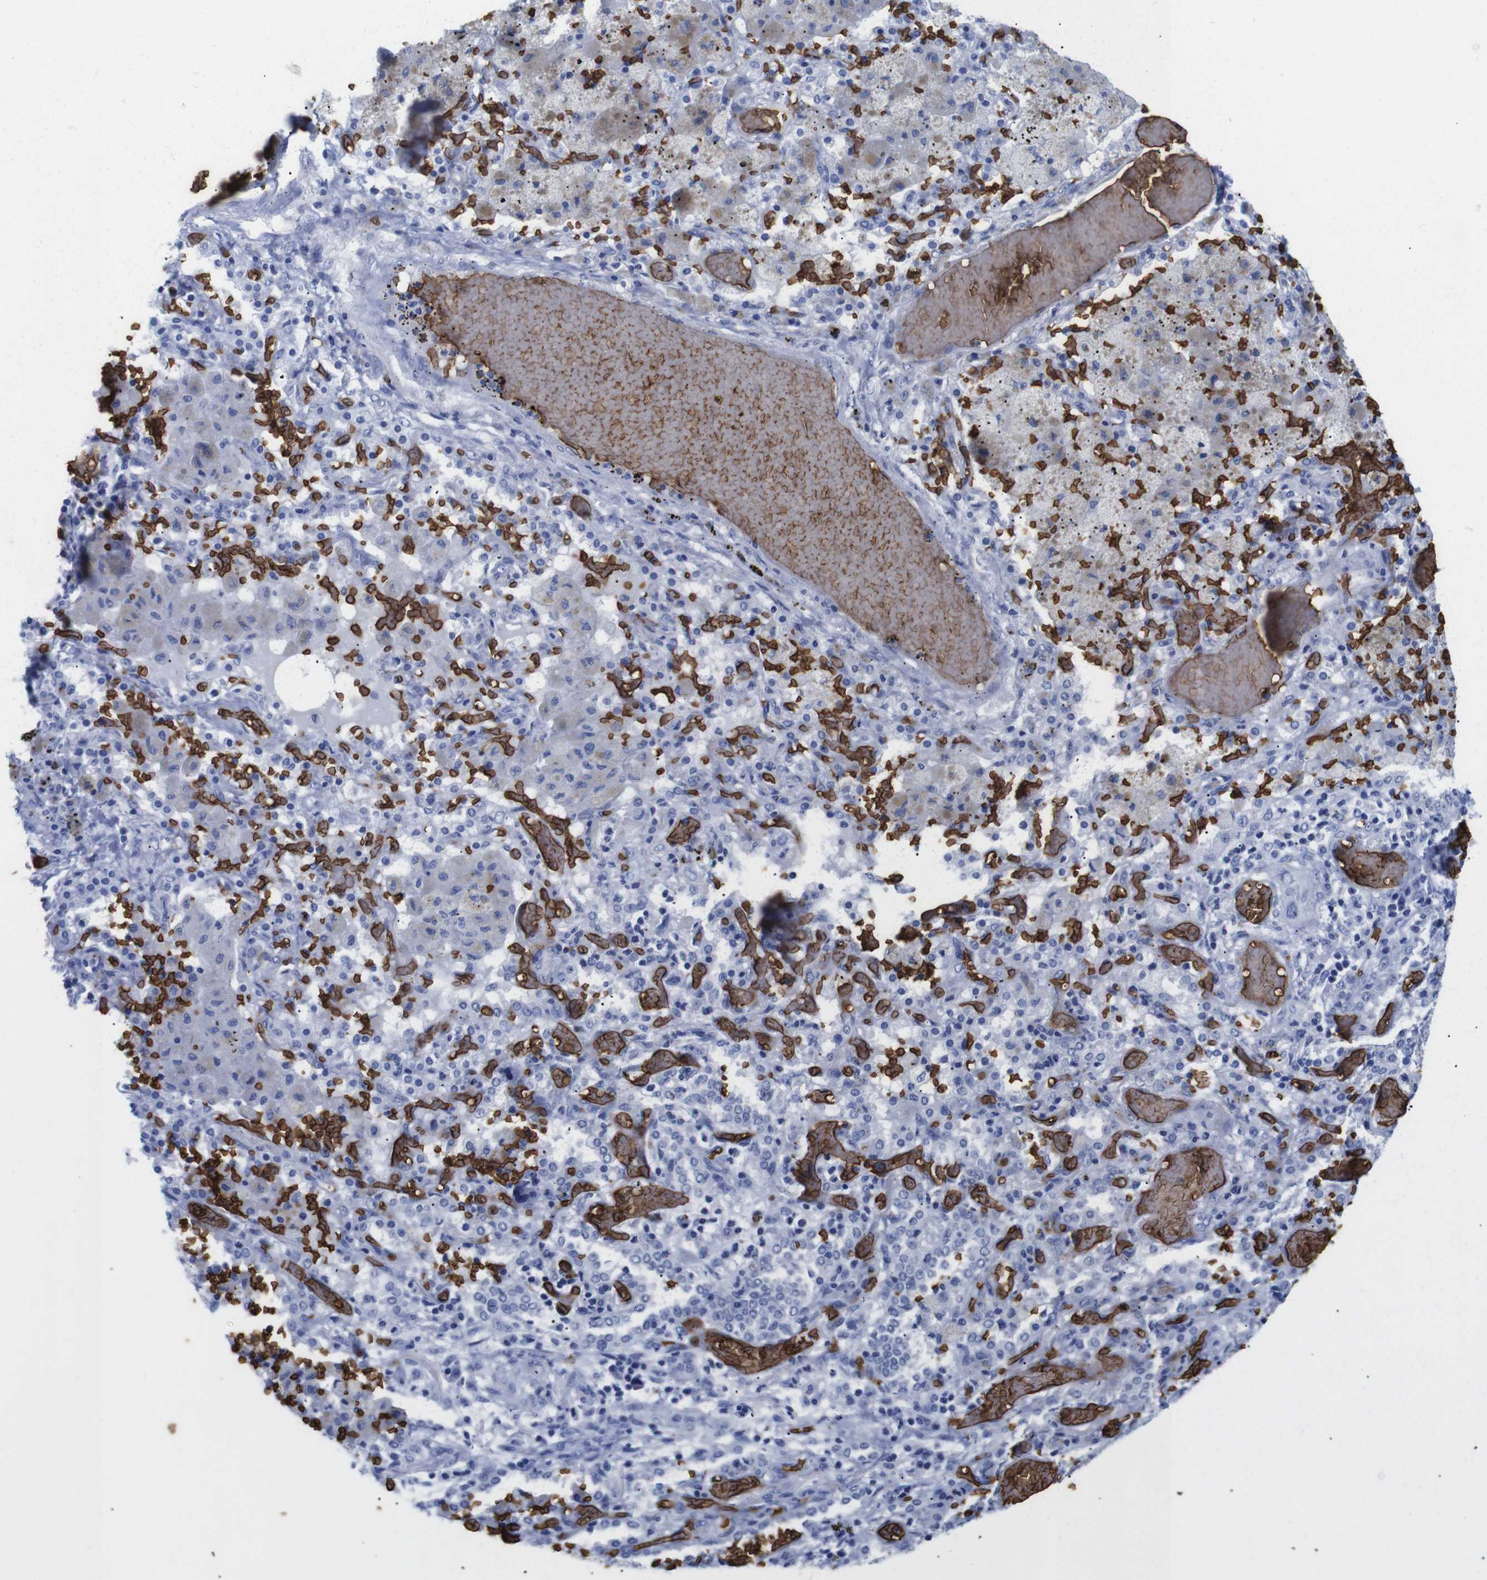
{"staining": {"intensity": "negative", "quantity": "none", "location": "none"}, "tissue": "lung cancer", "cell_type": "Tumor cells", "image_type": "cancer", "snomed": [{"axis": "morphology", "description": "Squamous cell carcinoma, NOS"}, {"axis": "topography", "description": "Lung"}], "caption": "Tumor cells show no significant protein expression in lung squamous cell carcinoma.", "gene": "S1PR2", "patient": {"sex": "female", "age": 47}}